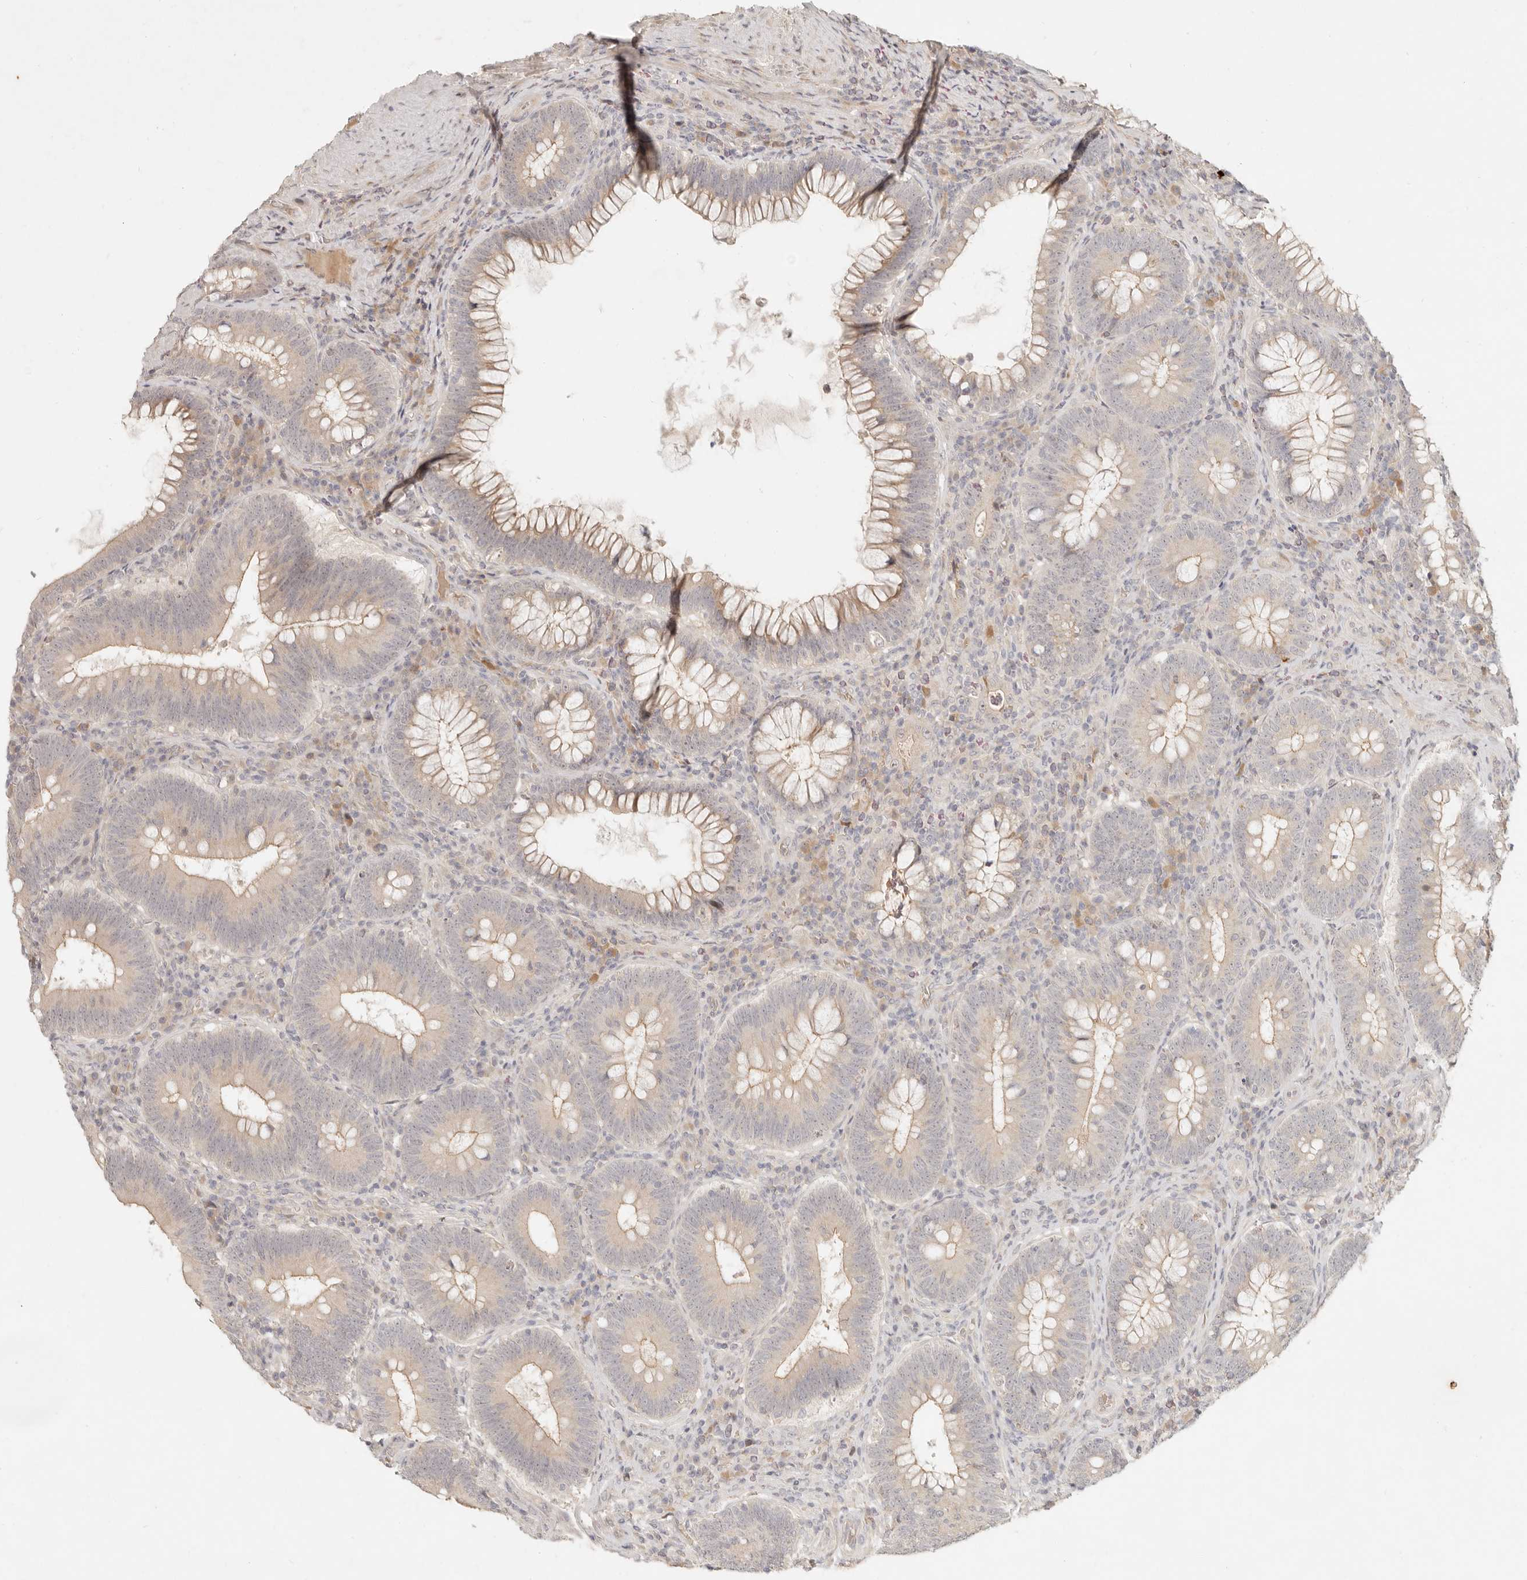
{"staining": {"intensity": "weak", "quantity": ">75%", "location": "cytoplasmic/membranous"}, "tissue": "colorectal cancer", "cell_type": "Tumor cells", "image_type": "cancer", "snomed": [{"axis": "morphology", "description": "Normal tissue, NOS"}, {"axis": "topography", "description": "Colon"}], "caption": "Immunohistochemical staining of human colorectal cancer reveals weak cytoplasmic/membranous protein expression in about >75% of tumor cells. Using DAB (brown) and hematoxylin (blue) stains, captured at high magnification using brightfield microscopy.", "gene": "UBXN11", "patient": {"sex": "female", "age": 82}}